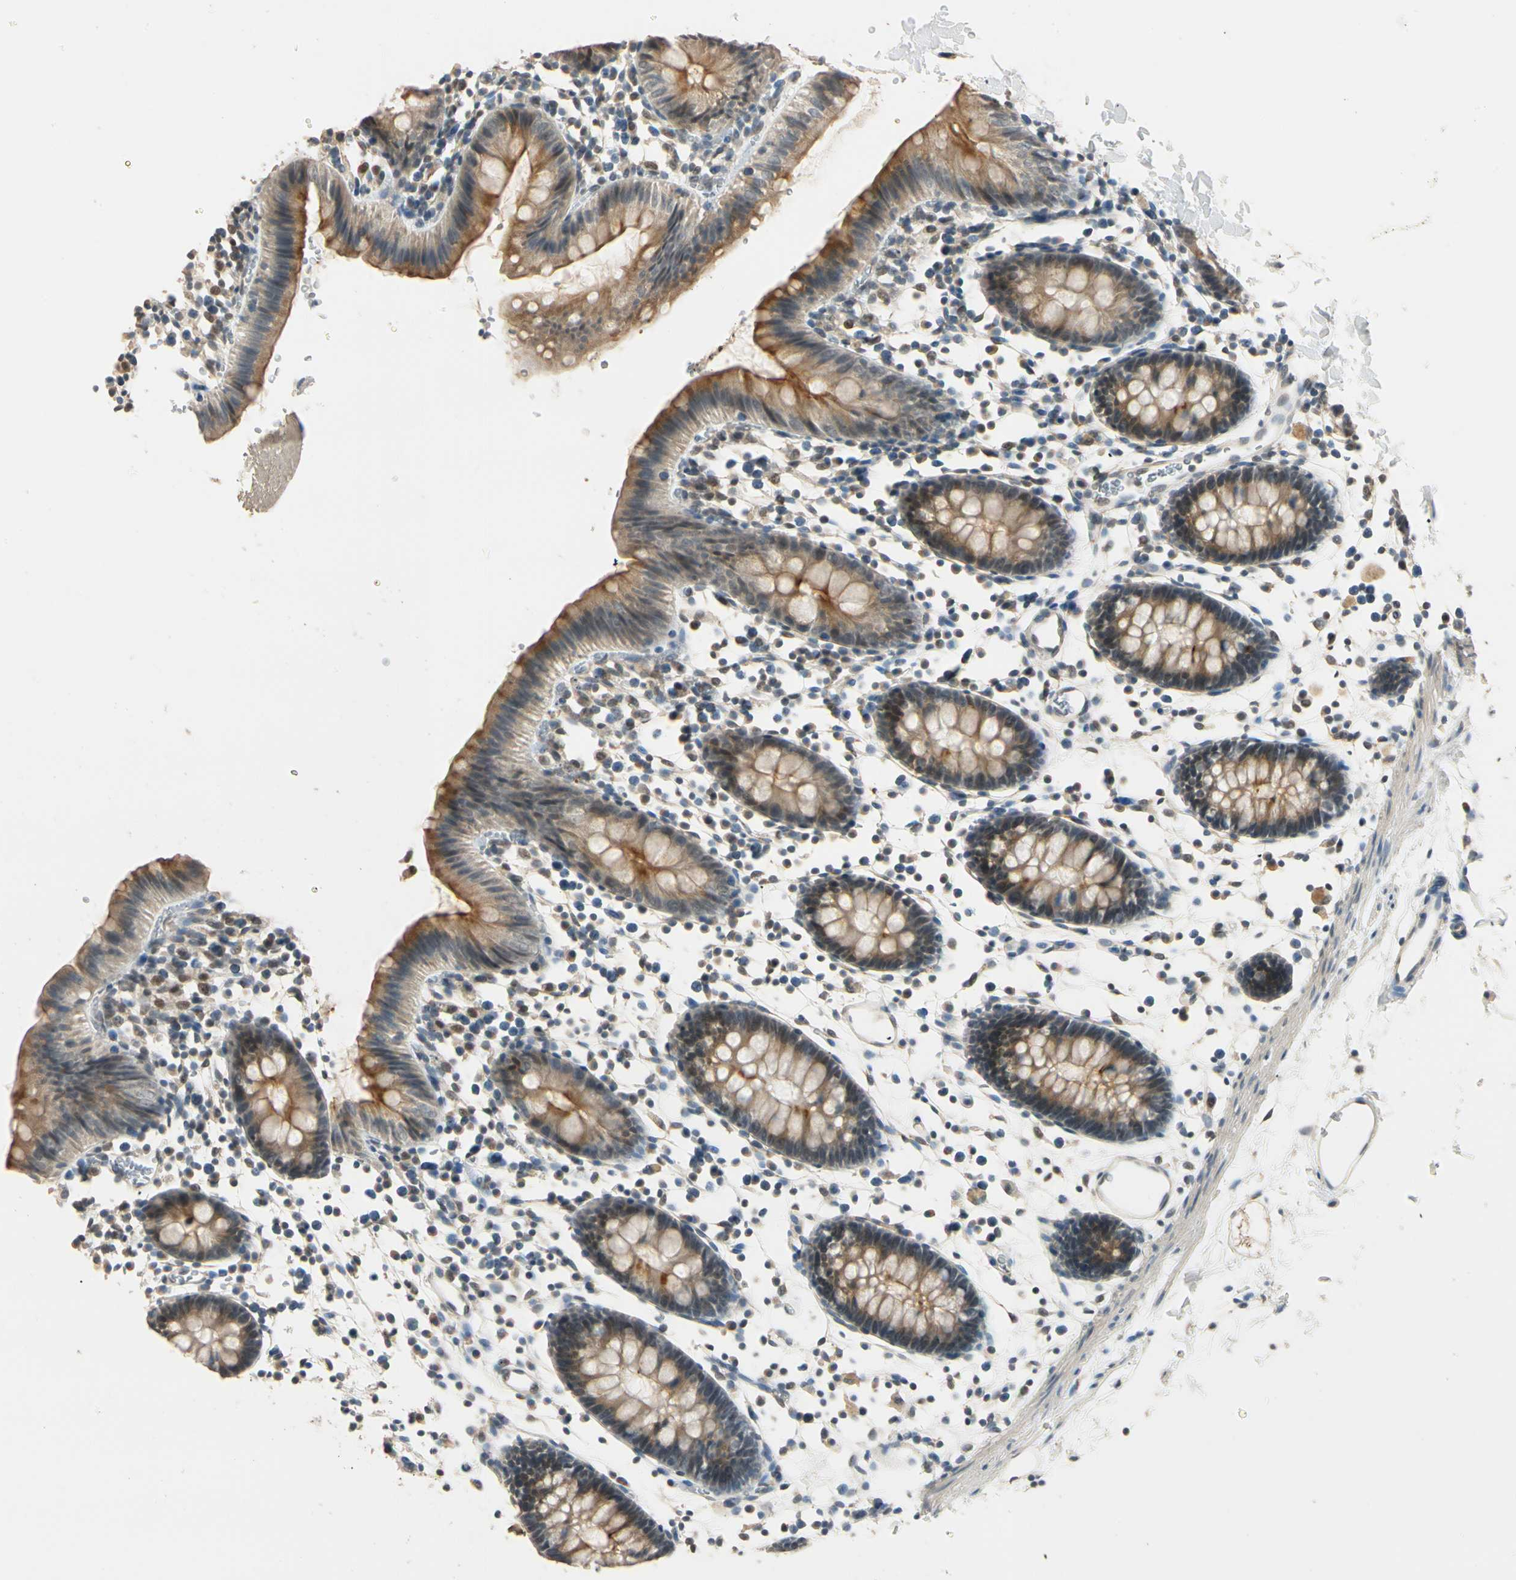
{"staining": {"intensity": "moderate", "quantity": ">75%", "location": "cytoplasmic/membranous"}, "tissue": "colon", "cell_type": "Endothelial cells", "image_type": "normal", "snomed": [{"axis": "morphology", "description": "Normal tissue, NOS"}, {"axis": "topography", "description": "Colon"}], "caption": "About >75% of endothelial cells in unremarkable human colon reveal moderate cytoplasmic/membranous protein staining as visualized by brown immunohistochemical staining.", "gene": "TASOR", "patient": {"sex": "male", "age": 14}}